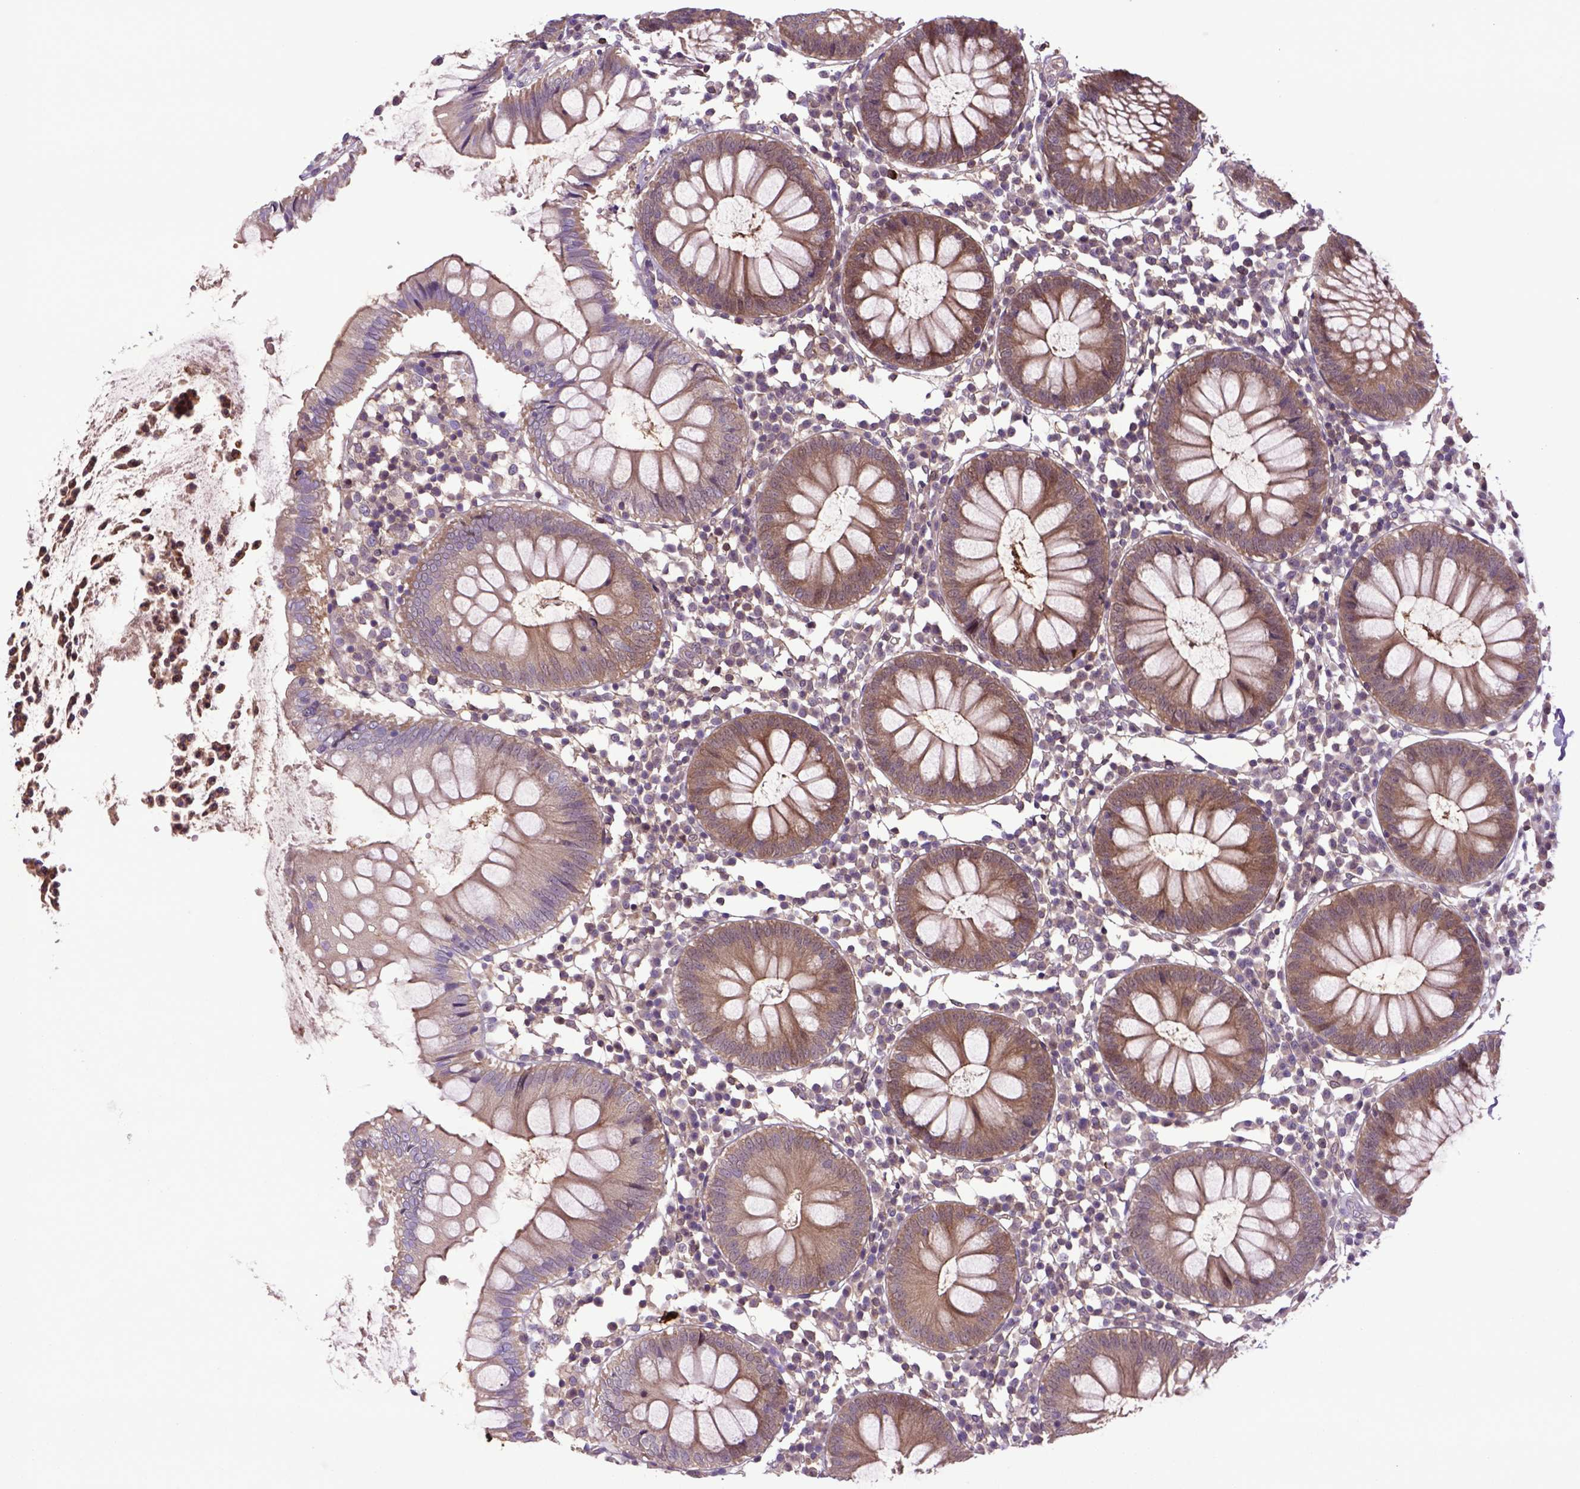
{"staining": {"intensity": "weak", "quantity": ">75%", "location": "cytoplasmic/membranous"}, "tissue": "colon", "cell_type": "Endothelial cells", "image_type": "normal", "snomed": [{"axis": "morphology", "description": "Normal tissue, NOS"}, {"axis": "morphology", "description": "Adenocarcinoma, NOS"}, {"axis": "topography", "description": "Colon"}], "caption": "Weak cytoplasmic/membranous protein positivity is appreciated in about >75% of endothelial cells in colon.", "gene": "HSPBP1", "patient": {"sex": "male", "age": 83}}